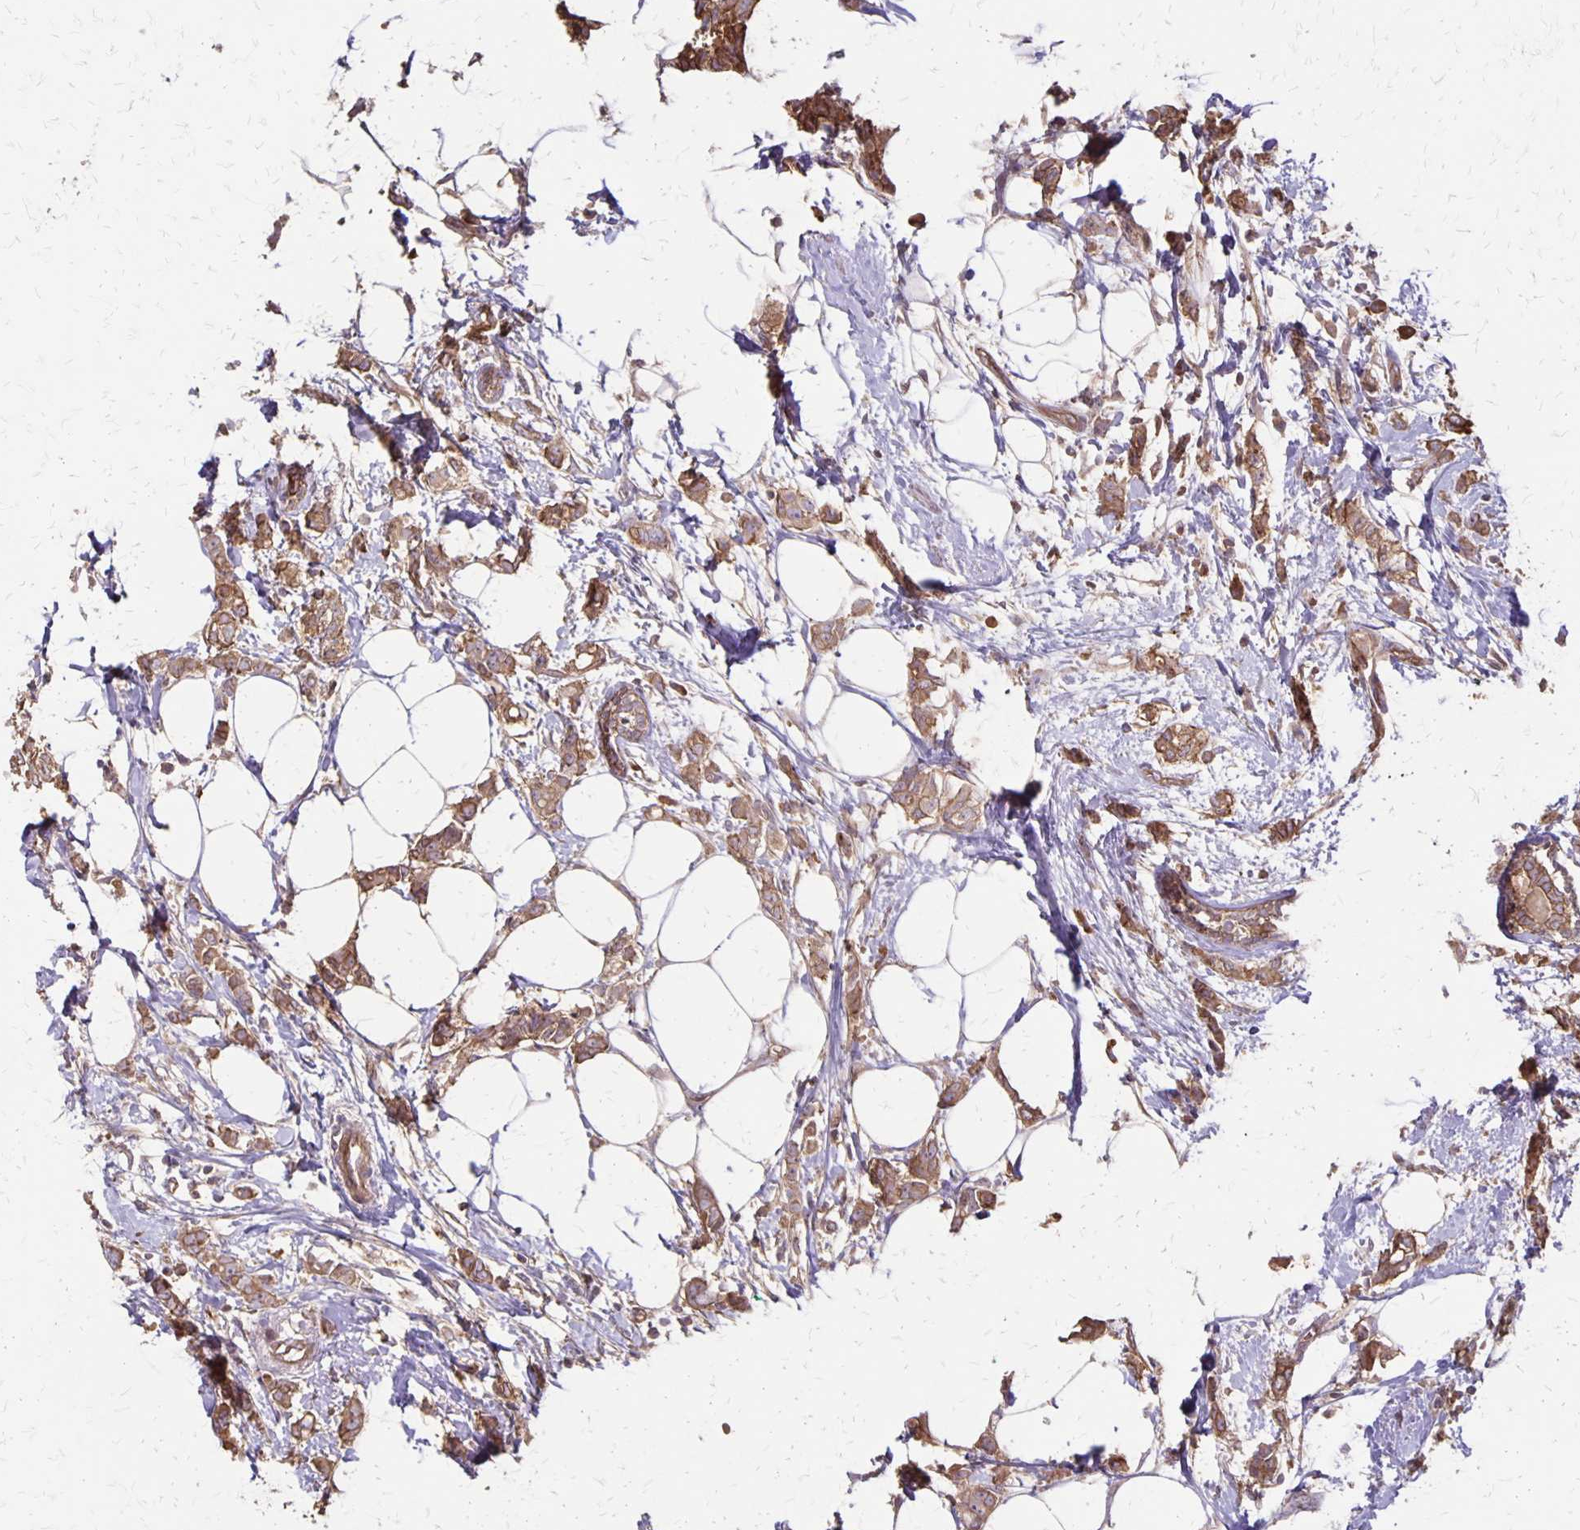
{"staining": {"intensity": "moderate", "quantity": ">75%", "location": "cytoplasmic/membranous"}, "tissue": "breast cancer", "cell_type": "Tumor cells", "image_type": "cancer", "snomed": [{"axis": "morphology", "description": "Duct carcinoma"}, {"axis": "topography", "description": "Breast"}], "caption": "The image reveals a brown stain indicating the presence of a protein in the cytoplasmic/membranous of tumor cells in breast intraductal carcinoma.", "gene": "PROM2", "patient": {"sex": "female", "age": 40}}